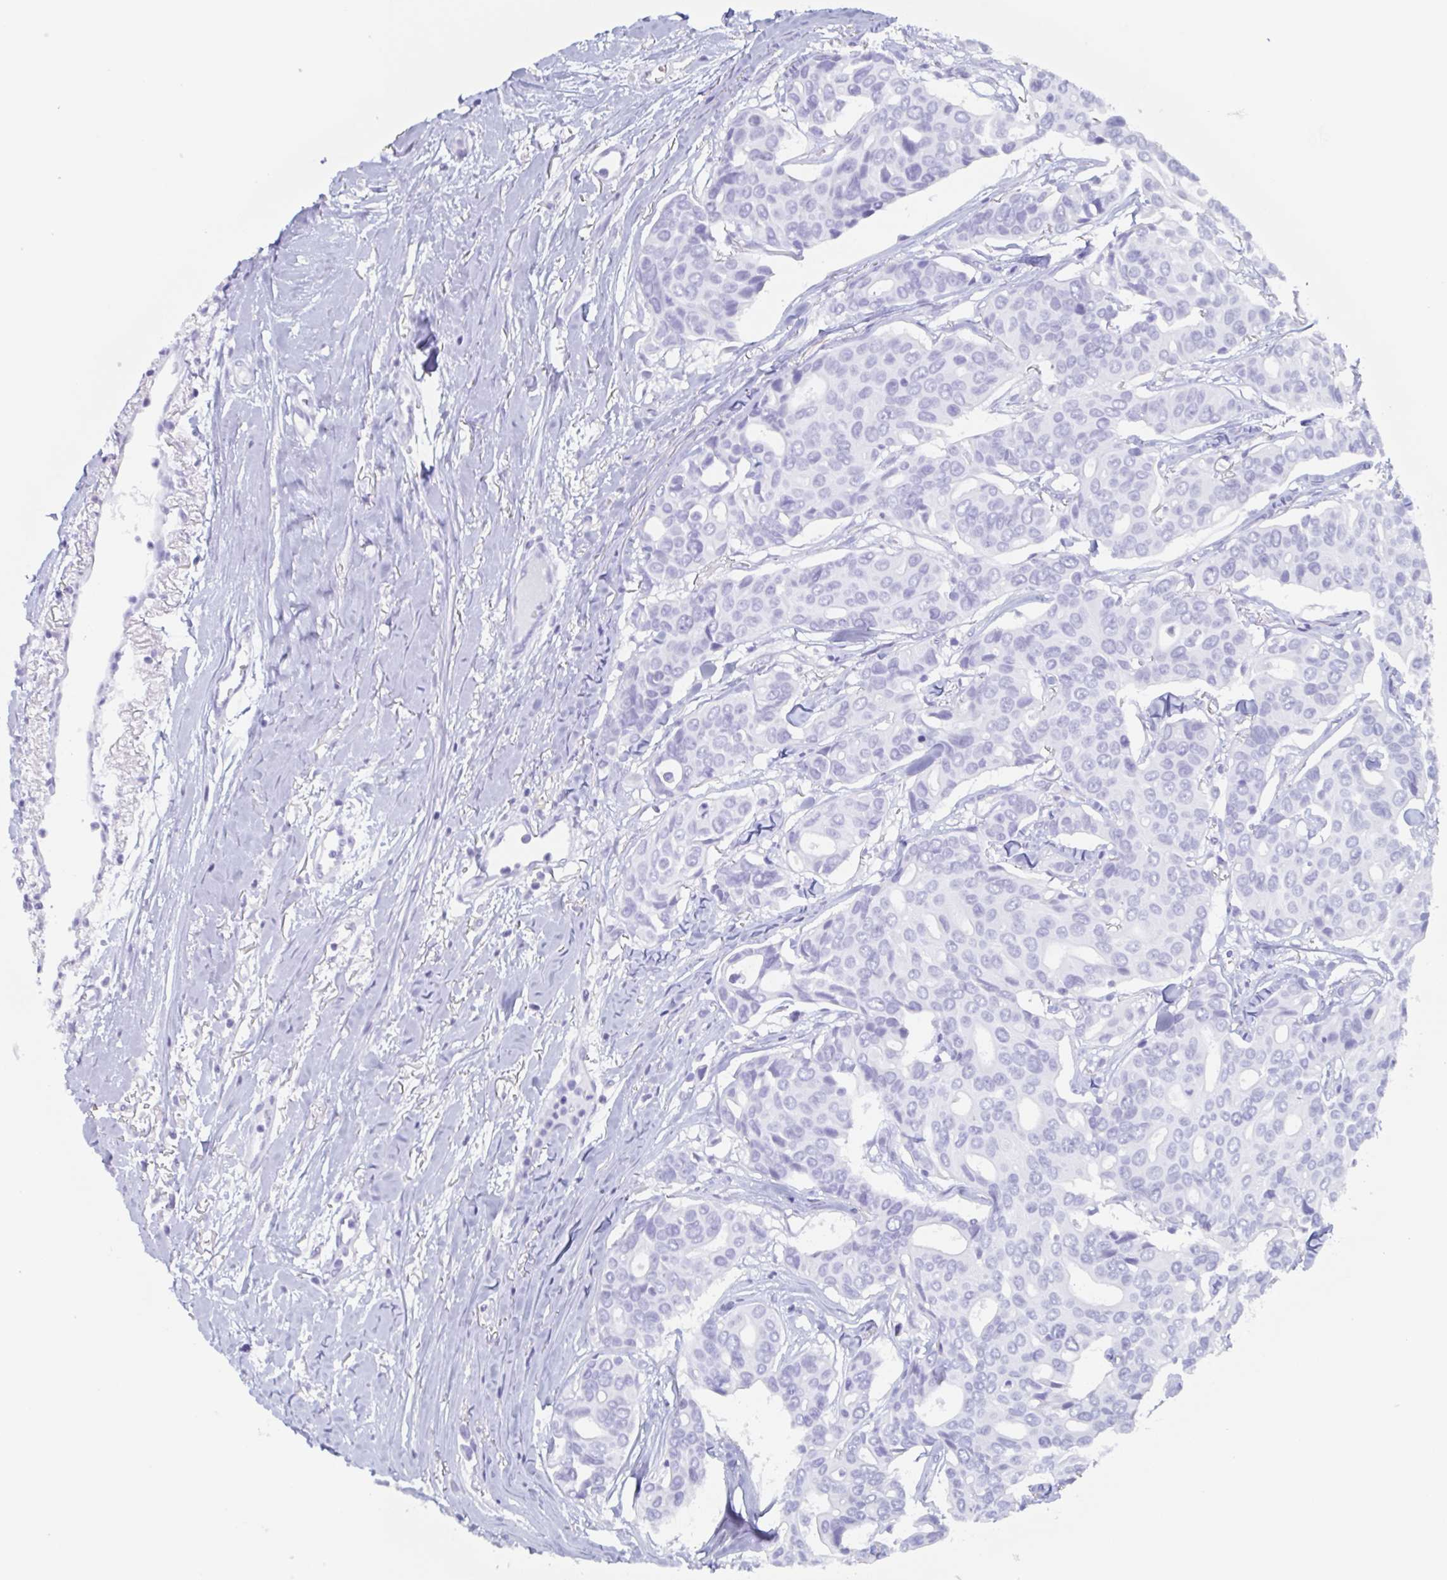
{"staining": {"intensity": "negative", "quantity": "none", "location": "none"}, "tissue": "breast cancer", "cell_type": "Tumor cells", "image_type": "cancer", "snomed": [{"axis": "morphology", "description": "Duct carcinoma"}, {"axis": "topography", "description": "Breast"}], "caption": "Protein analysis of intraductal carcinoma (breast) reveals no significant staining in tumor cells. The staining was performed using DAB to visualize the protein expression in brown, while the nuclei were stained in blue with hematoxylin (Magnification: 20x).", "gene": "POU2F3", "patient": {"sex": "female", "age": 54}}